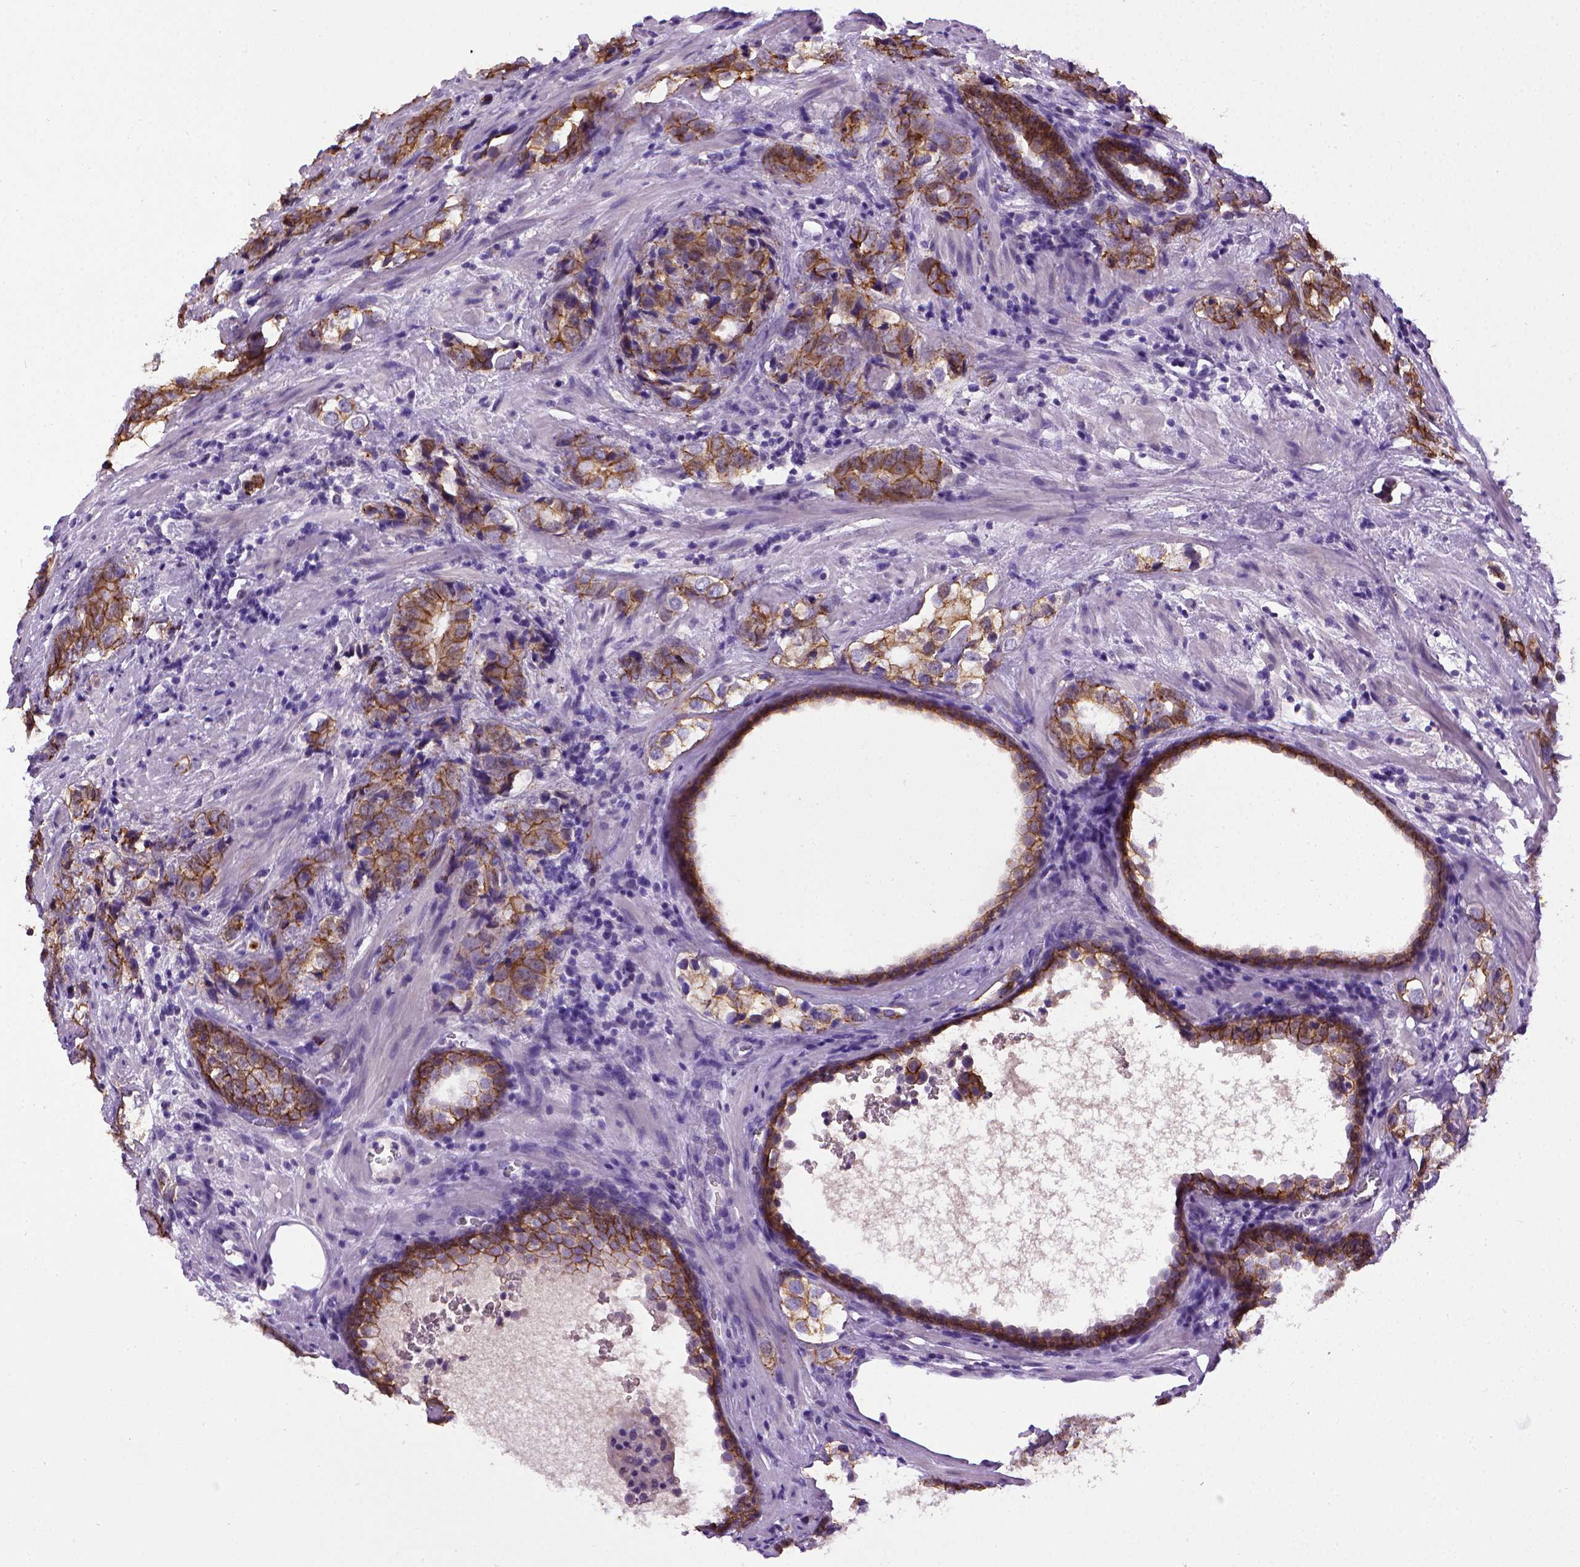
{"staining": {"intensity": "strong", "quantity": ">75%", "location": "cytoplasmic/membranous"}, "tissue": "prostate cancer", "cell_type": "Tumor cells", "image_type": "cancer", "snomed": [{"axis": "morphology", "description": "Adenocarcinoma, NOS"}, {"axis": "topography", "description": "Prostate and seminal vesicle, NOS"}], "caption": "Immunohistochemistry (IHC) image of human adenocarcinoma (prostate) stained for a protein (brown), which reveals high levels of strong cytoplasmic/membranous positivity in approximately >75% of tumor cells.", "gene": "CDH1", "patient": {"sex": "male", "age": 63}}